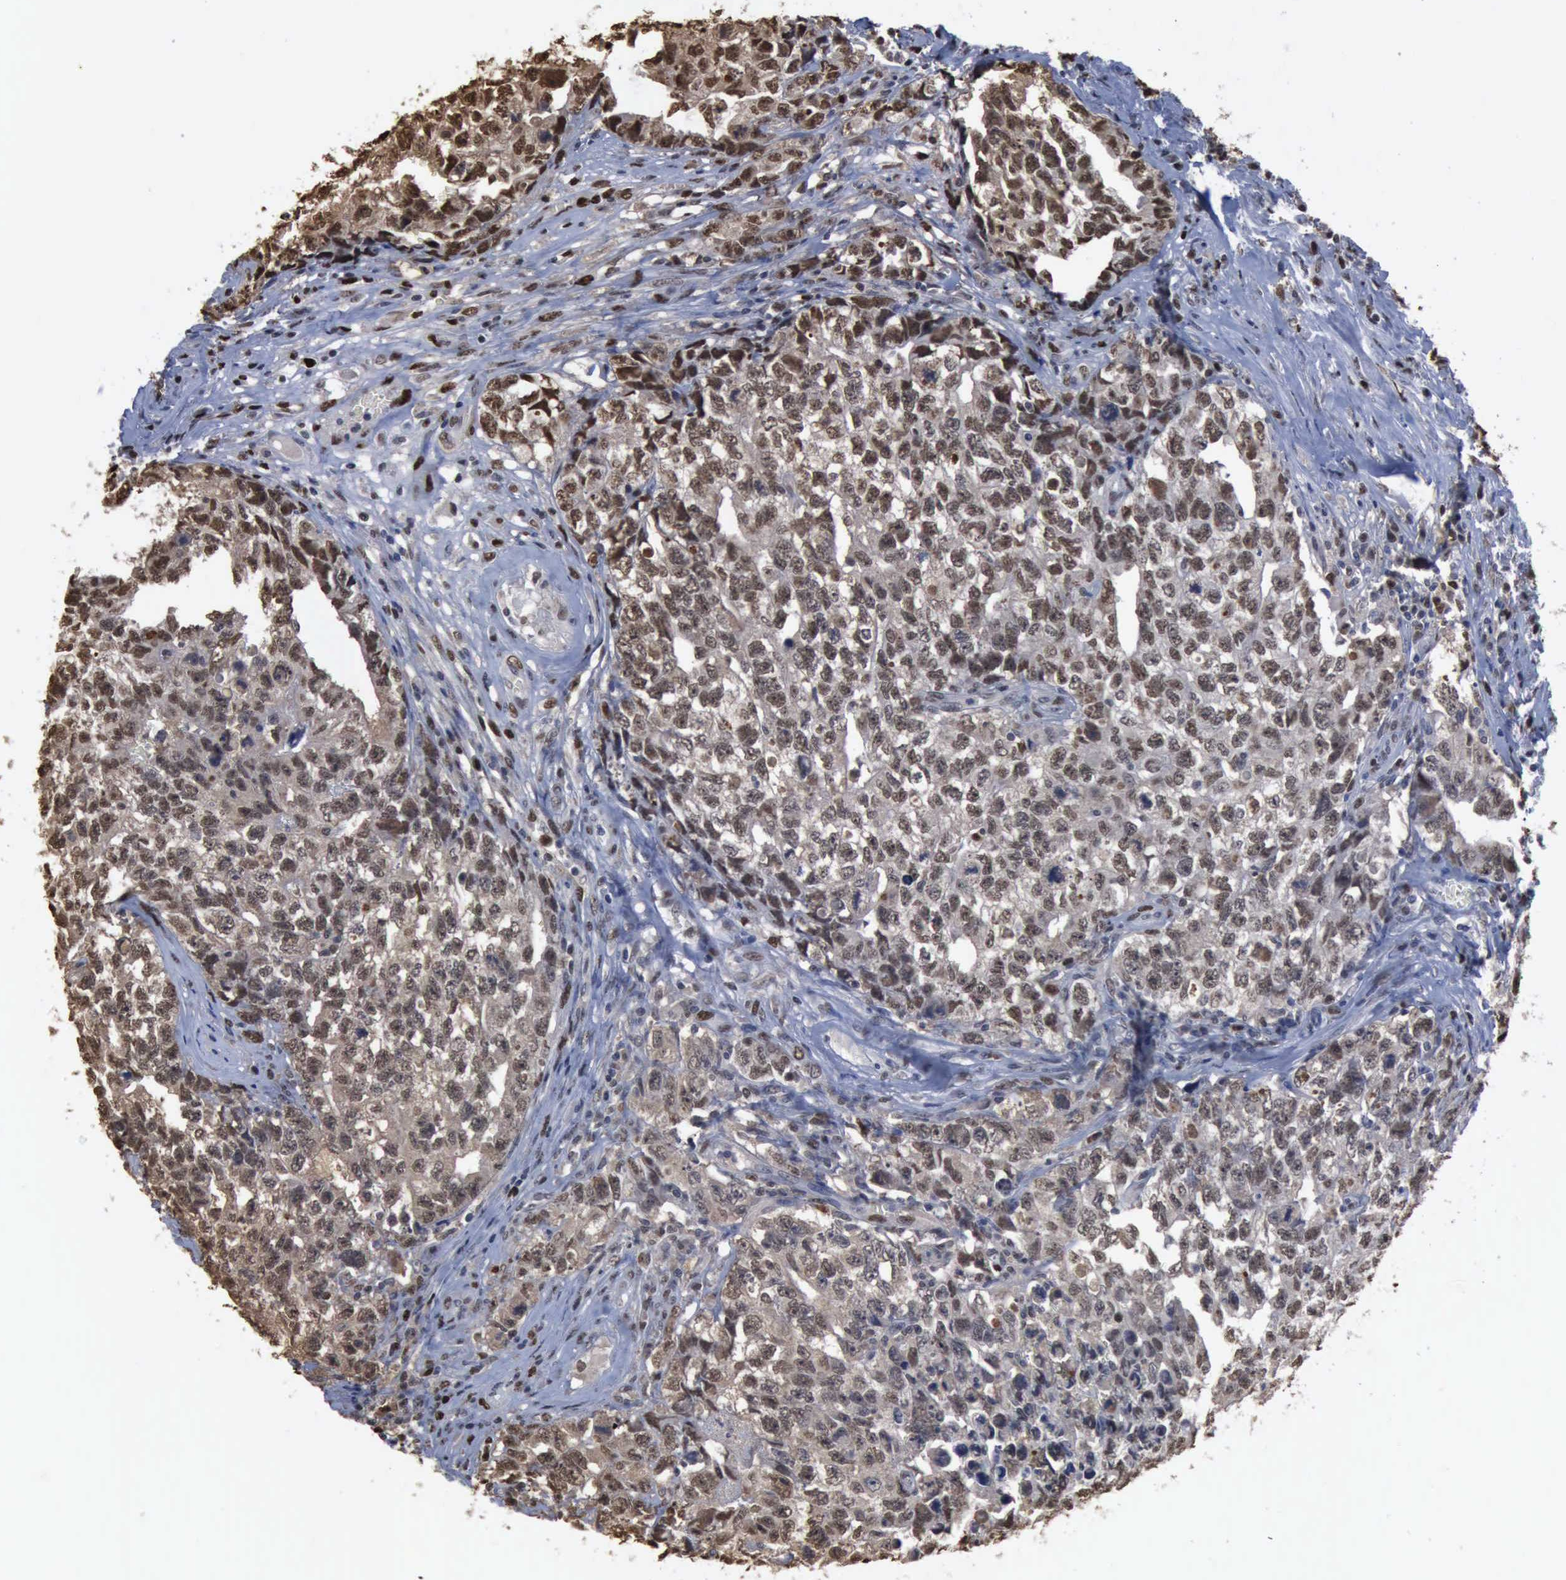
{"staining": {"intensity": "moderate", "quantity": ">75%", "location": "nuclear"}, "tissue": "testis cancer", "cell_type": "Tumor cells", "image_type": "cancer", "snomed": [{"axis": "morphology", "description": "Carcinoma, Embryonal, NOS"}, {"axis": "topography", "description": "Testis"}], "caption": "Brown immunohistochemical staining in testis embryonal carcinoma demonstrates moderate nuclear positivity in approximately >75% of tumor cells.", "gene": "PCNA", "patient": {"sex": "male", "age": 31}}